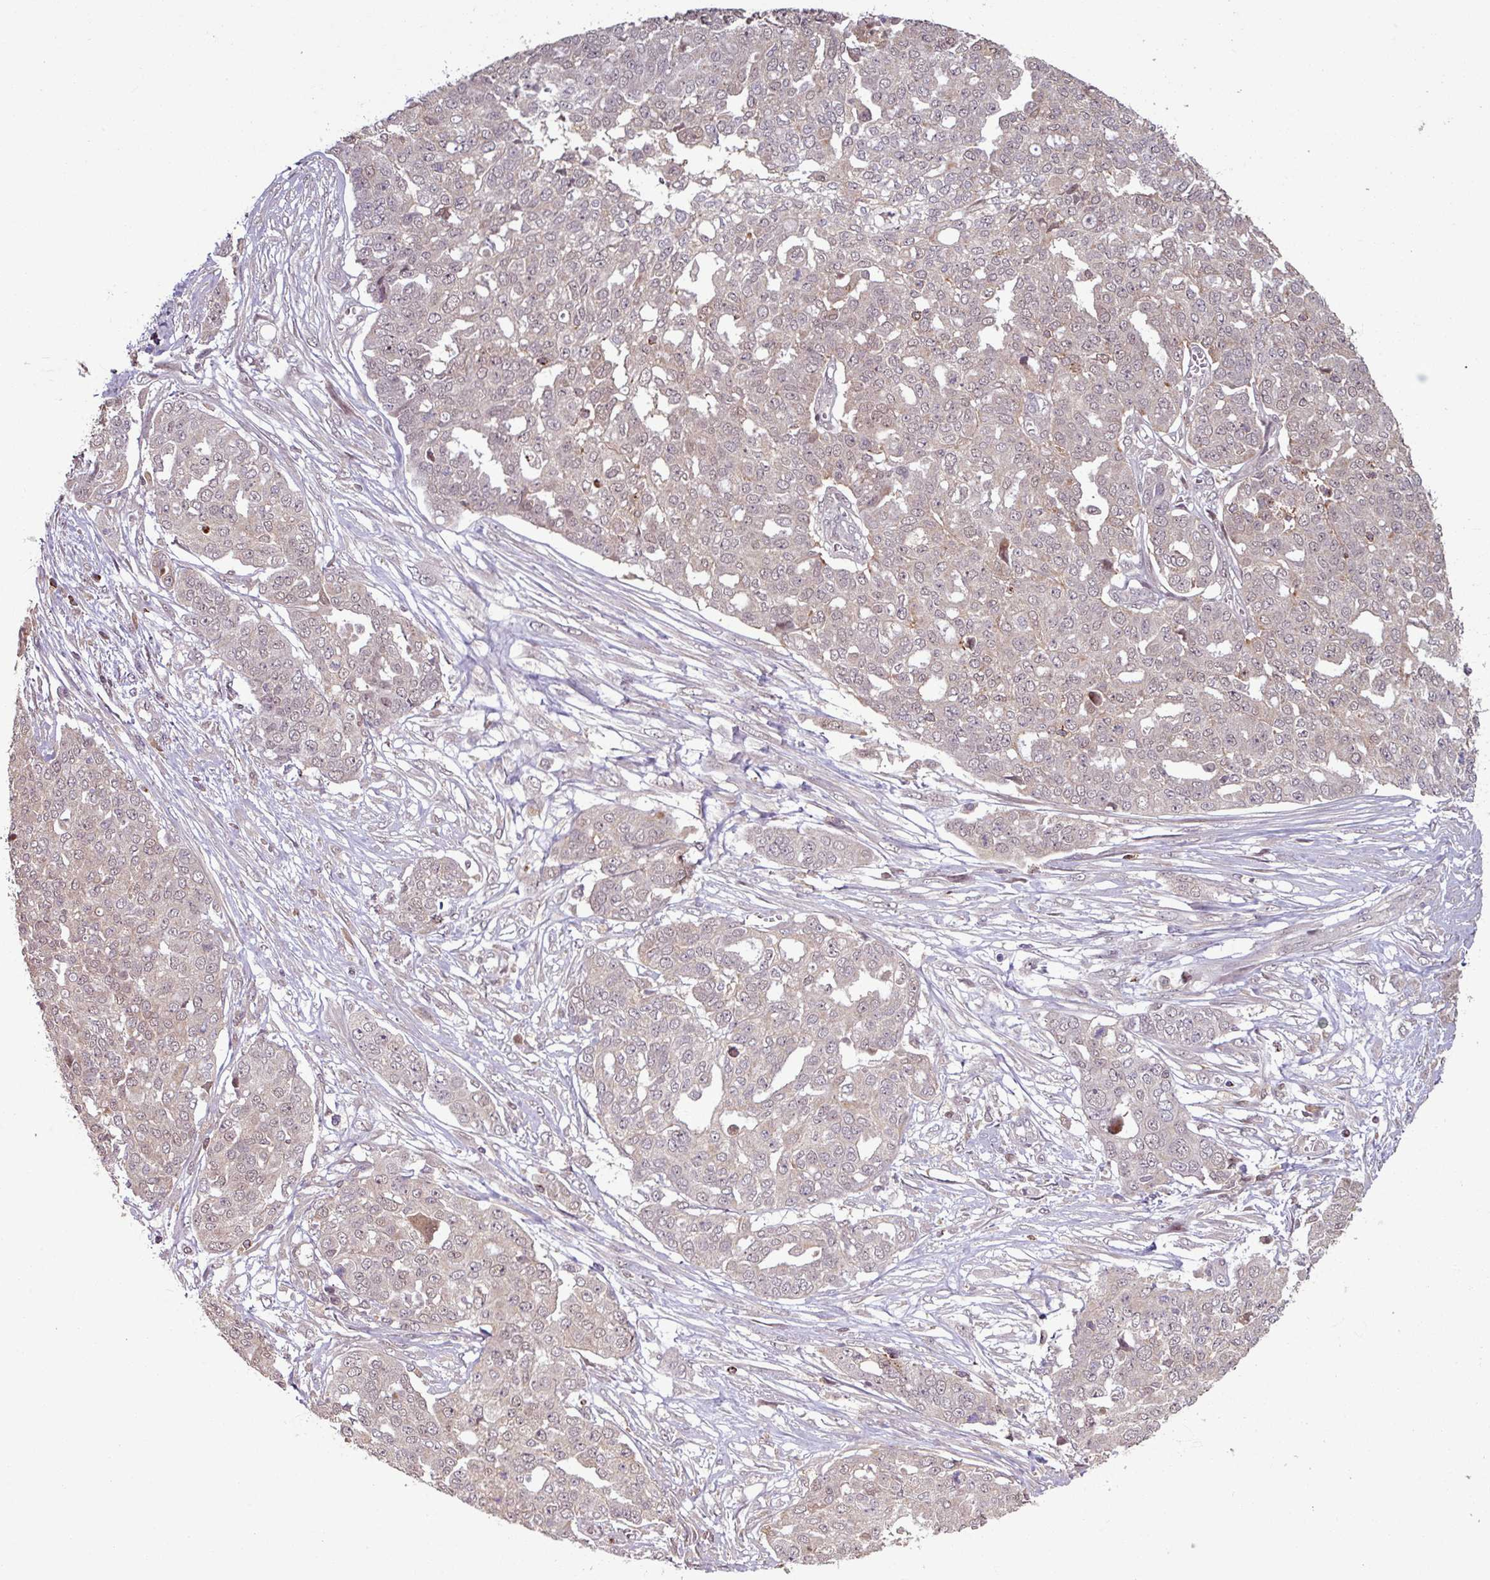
{"staining": {"intensity": "weak", "quantity": "25%-75%", "location": "nuclear"}, "tissue": "ovarian cancer", "cell_type": "Tumor cells", "image_type": "cancer", "snomed": [{"axis": "morphology", "description": "Cystadenocarcinoma, serous, NOS"}, {"axis": "topography", "description": "Soft tissue"}, {"axis": "topography", "description": "Ovary"}], "caption": "IHC micrograph of human ovarian cancer stained for a protein (brown), which exhibits low levels of weak nuclear expression in about 25%-75% of tumor cells.", "gene": "OR6B1", "patient": {"sex": "female", "age": 57}}